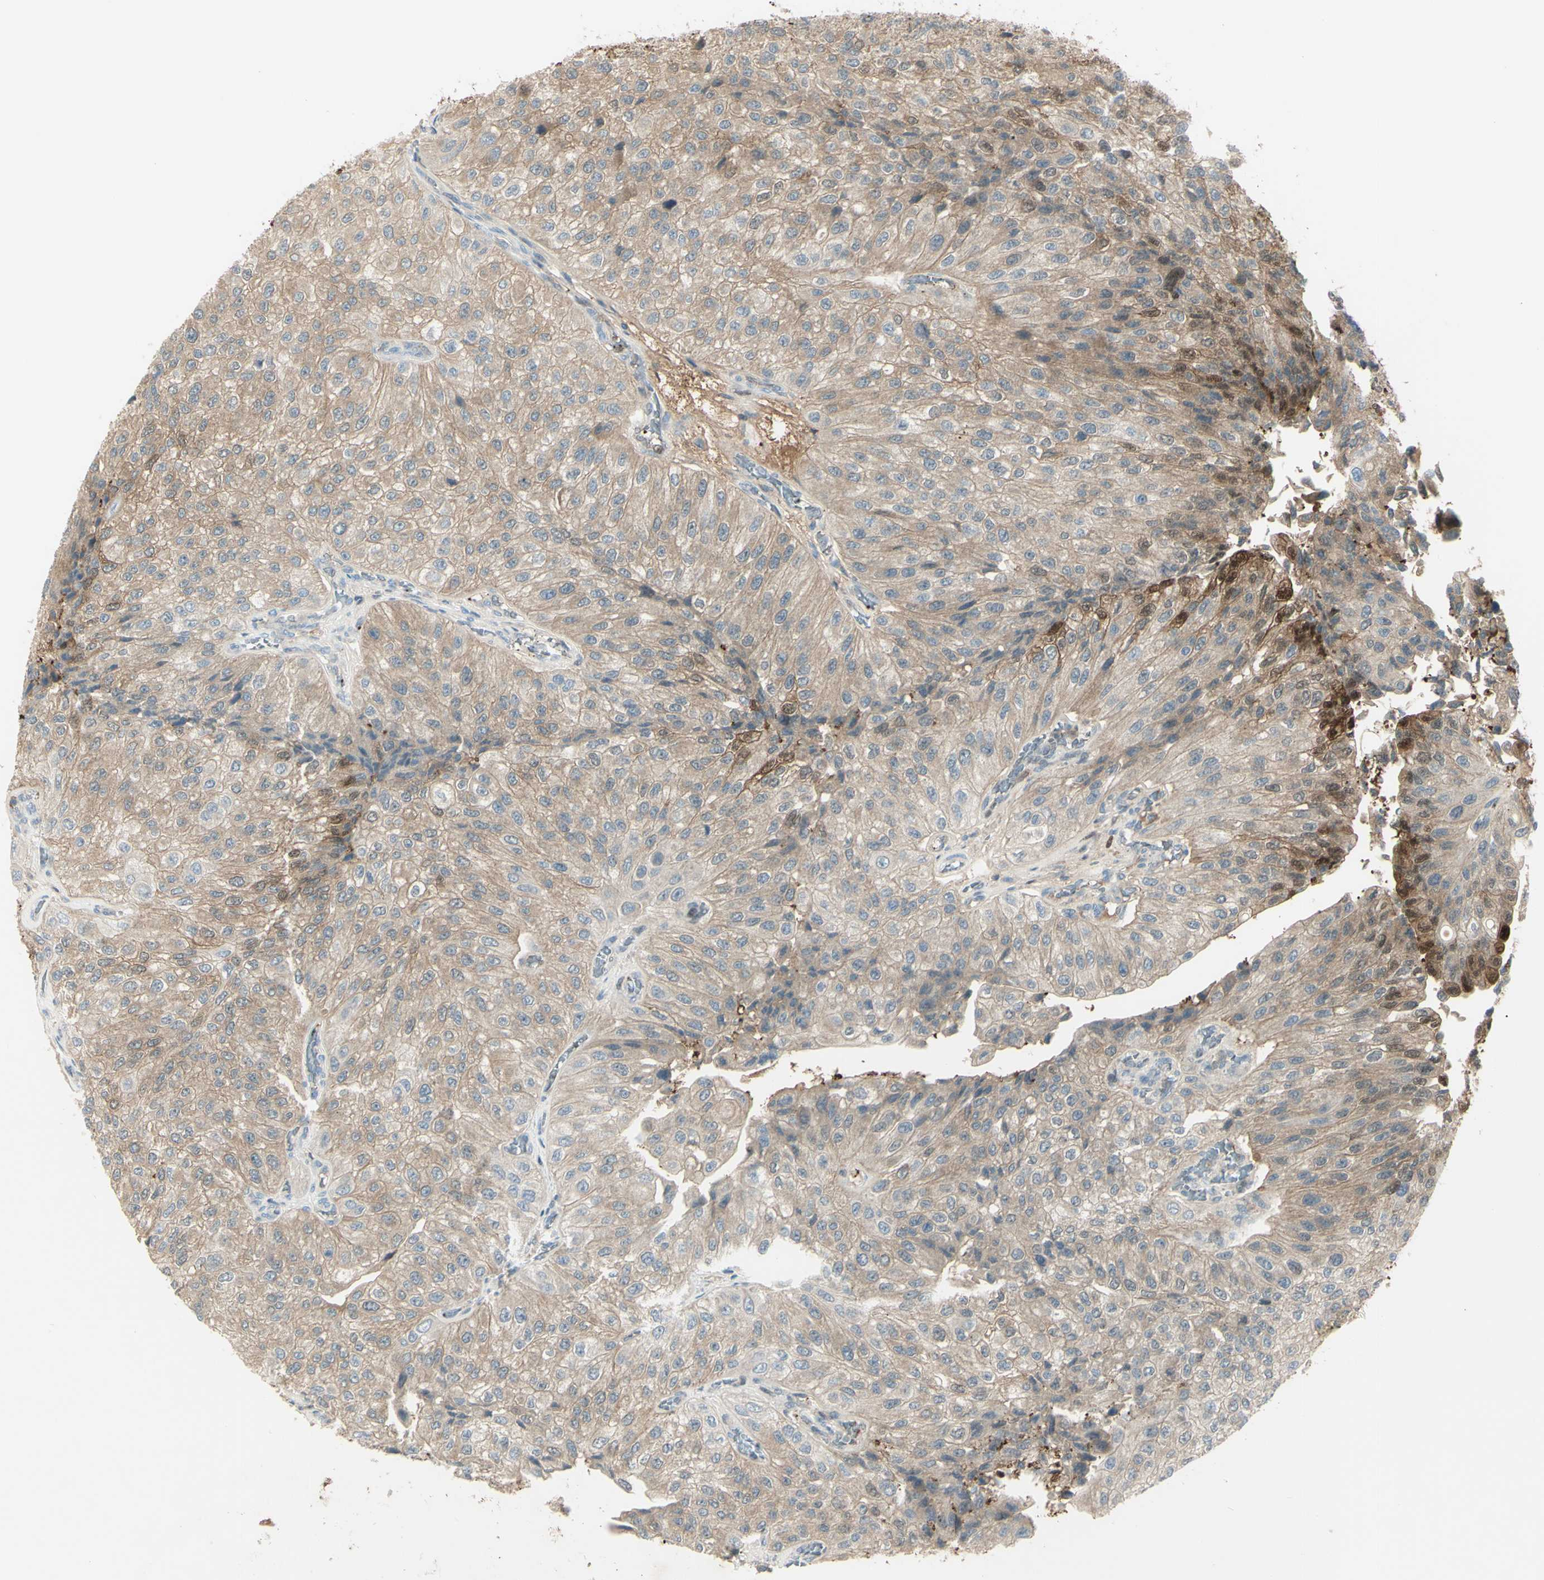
{"staining": {"intensity": "weak", "quantity": ">75%", "location": "cytoplasmic/membranous"}, "tissue": "urothelial cancer", "cell_type": "Tumor cells", "image_type": "cancer", "snomed": [{"axis": "morphology", "description": "Urothelial carcinoma, High grade"}, {"axis": "topography", "description": "Kidney"}, {"axis": "topography", "description": "Urinary bladder"}], "caption": "Immunohistochemical staining of human high-grade urothelial carcinoma demonstrates low levels of weak cytoplasmic/membranous expression in about >75% of tumor cells. (DAB IHC, brown staining for protein, blue staining for nuclei).", "gene": "C1orf159", "patient": {"sex": "male", "age": 77}}